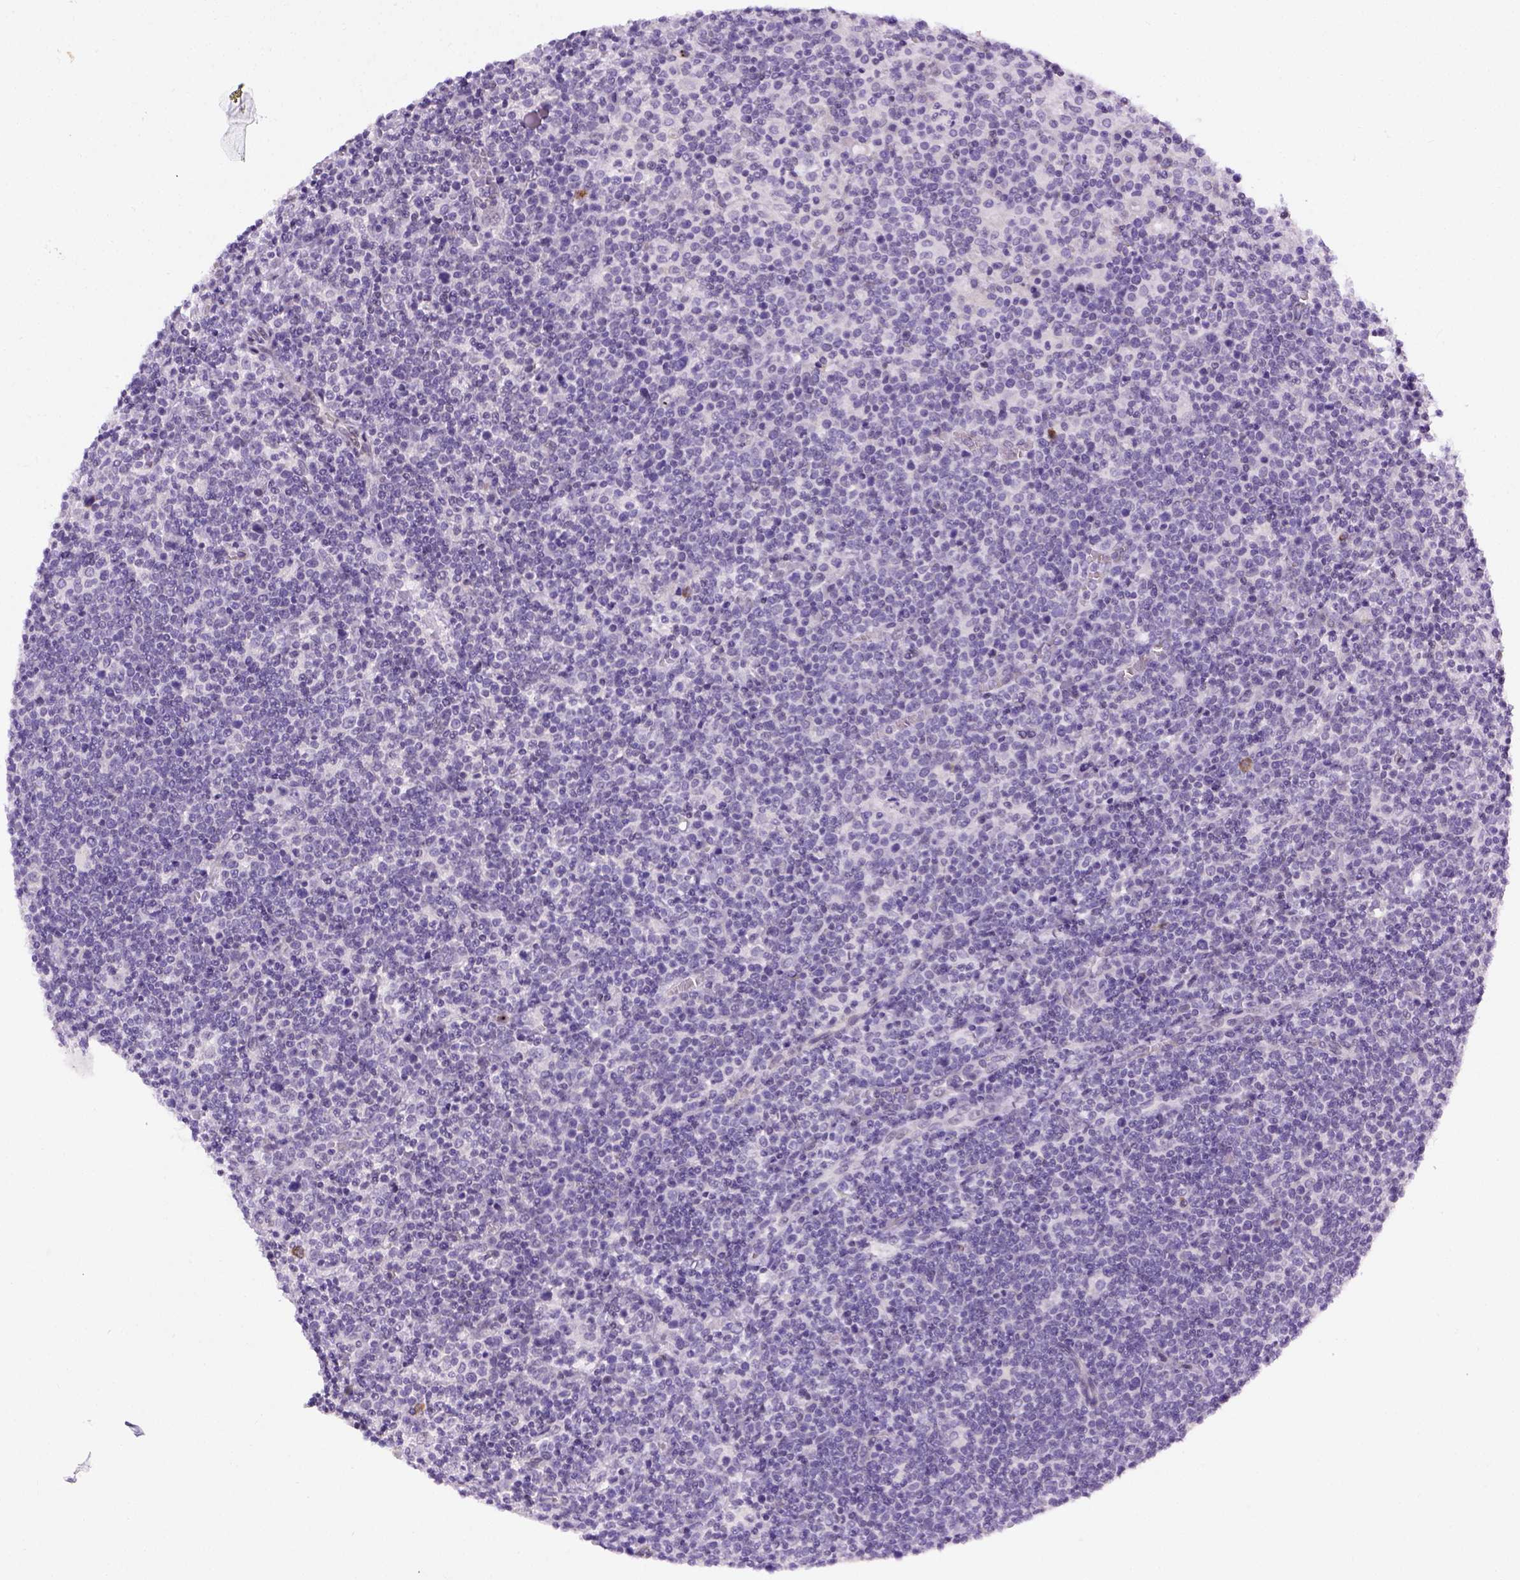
{"staining": {"intensity": "negative", "quantity": "none", "location": "none"}, "tissue": "lymphoma", "cell_type": "Tumor cells", "image_type": "cancer", "snomed": [{"axis": "morphology", "description": "Malignant lymphoma, non-Hodgkin's type, High grade"}, {"axis": "topography", "description": "Lymph node"}], "caption": "This histopathology image is of malignant lymphoma, non-Hodgkin's type (high-grade) stained with immunohistochemistry to label a protein in brown with the nuclei are counter-stained blue. There is no staining in tumor cells.", "gene": "FAM184B", "patient": {"sex": "male", "age": 61}}